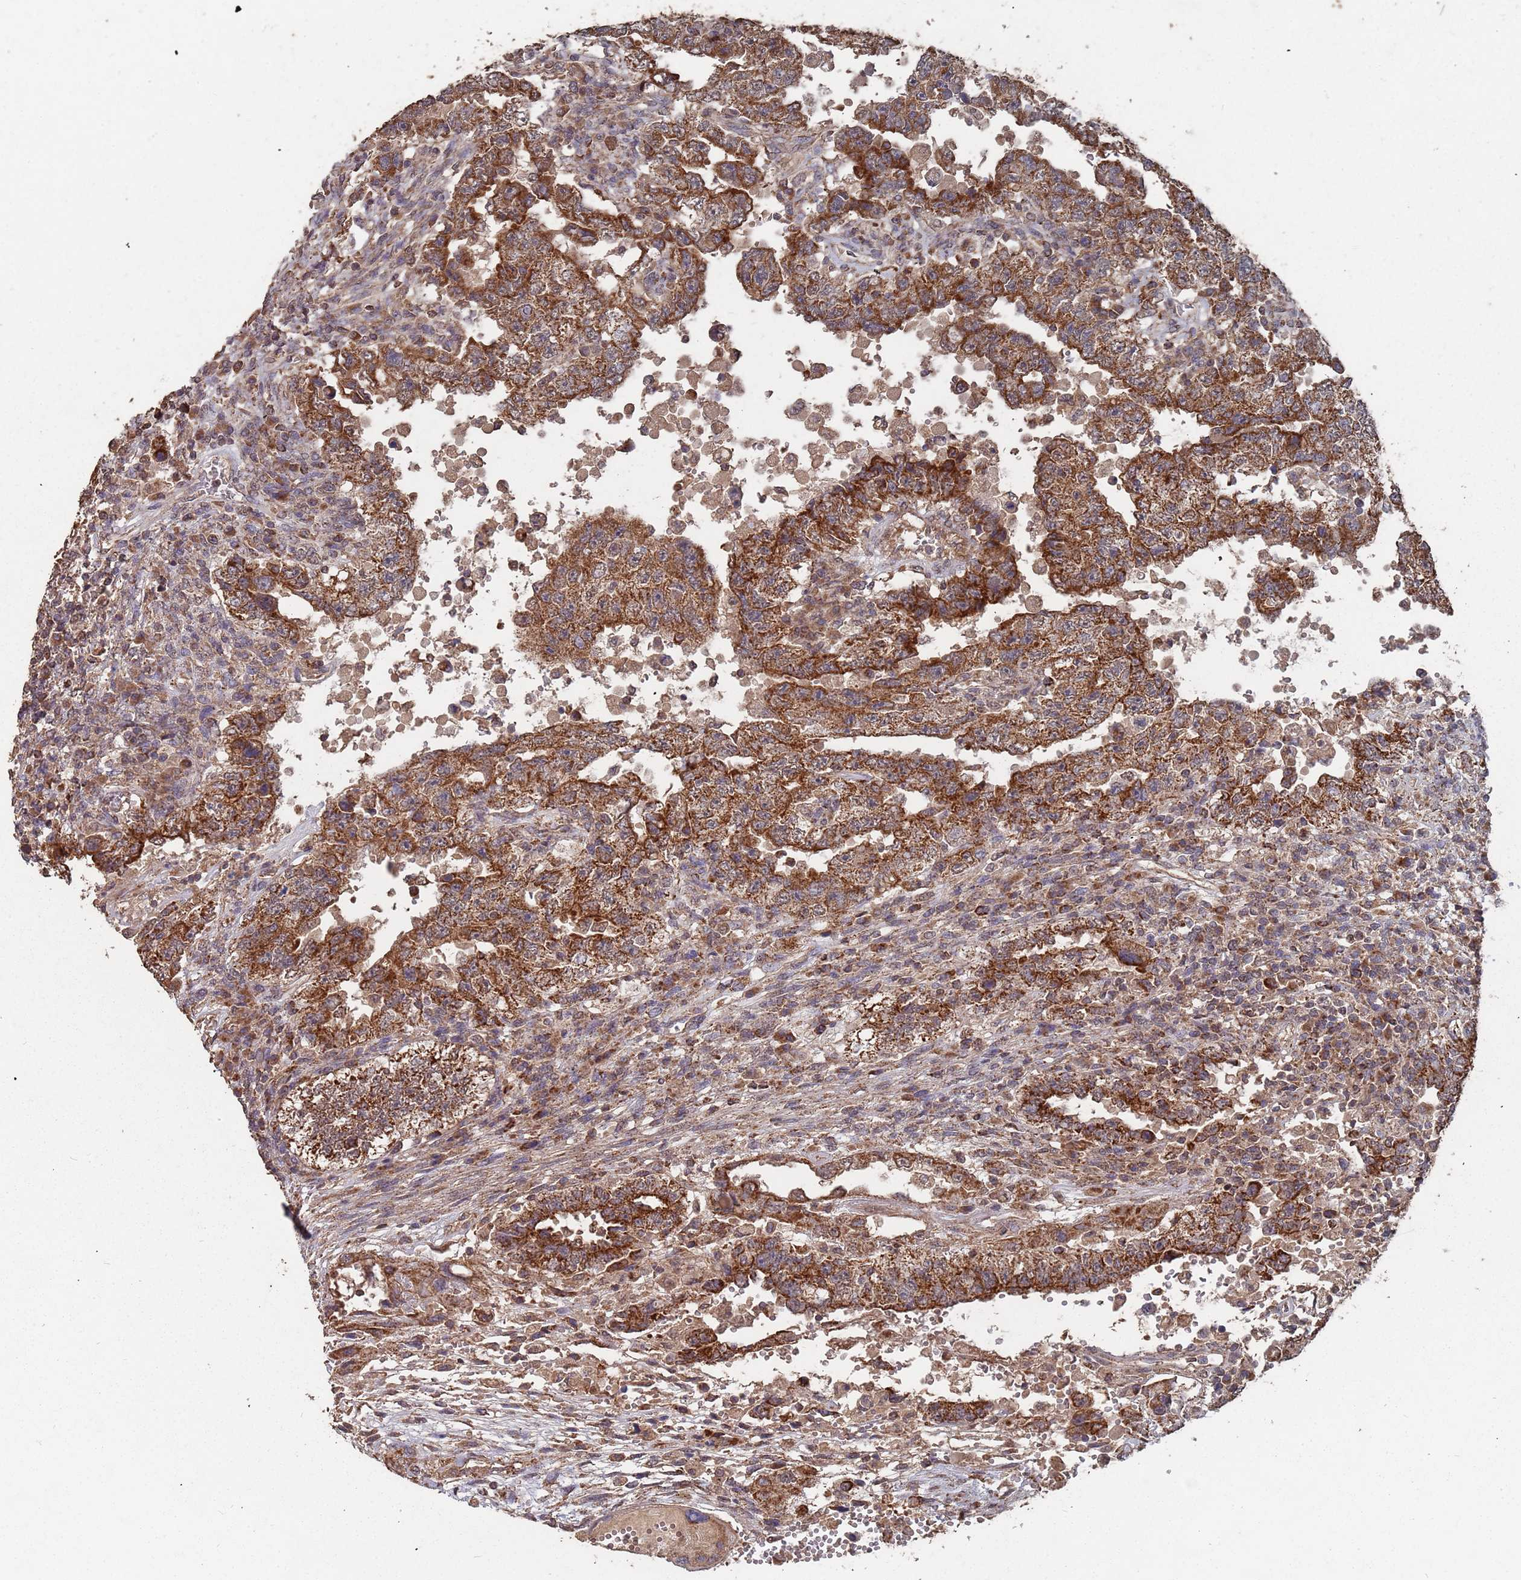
{"staining": {"intensity": "strong", "quantity": ">75%", "location": "cytoplasmic/membranous"}, "tissue": "testis cancer", "cell_type": "Tumor cells", "image_type": "cancer", "snomed": [{"axis": "morphology", "description": "Carcinoma, Embryonal, NOS"}, {"axis": "topography", "description": "Testis"}], "caption": "Testis cancer stained for a protein (brown) shows strong cytoplasmic/membranous positive expression in approximately >75% of tumor cells.", "gene": "PRORP", "patient": {"sex": "male", "age": 26}}